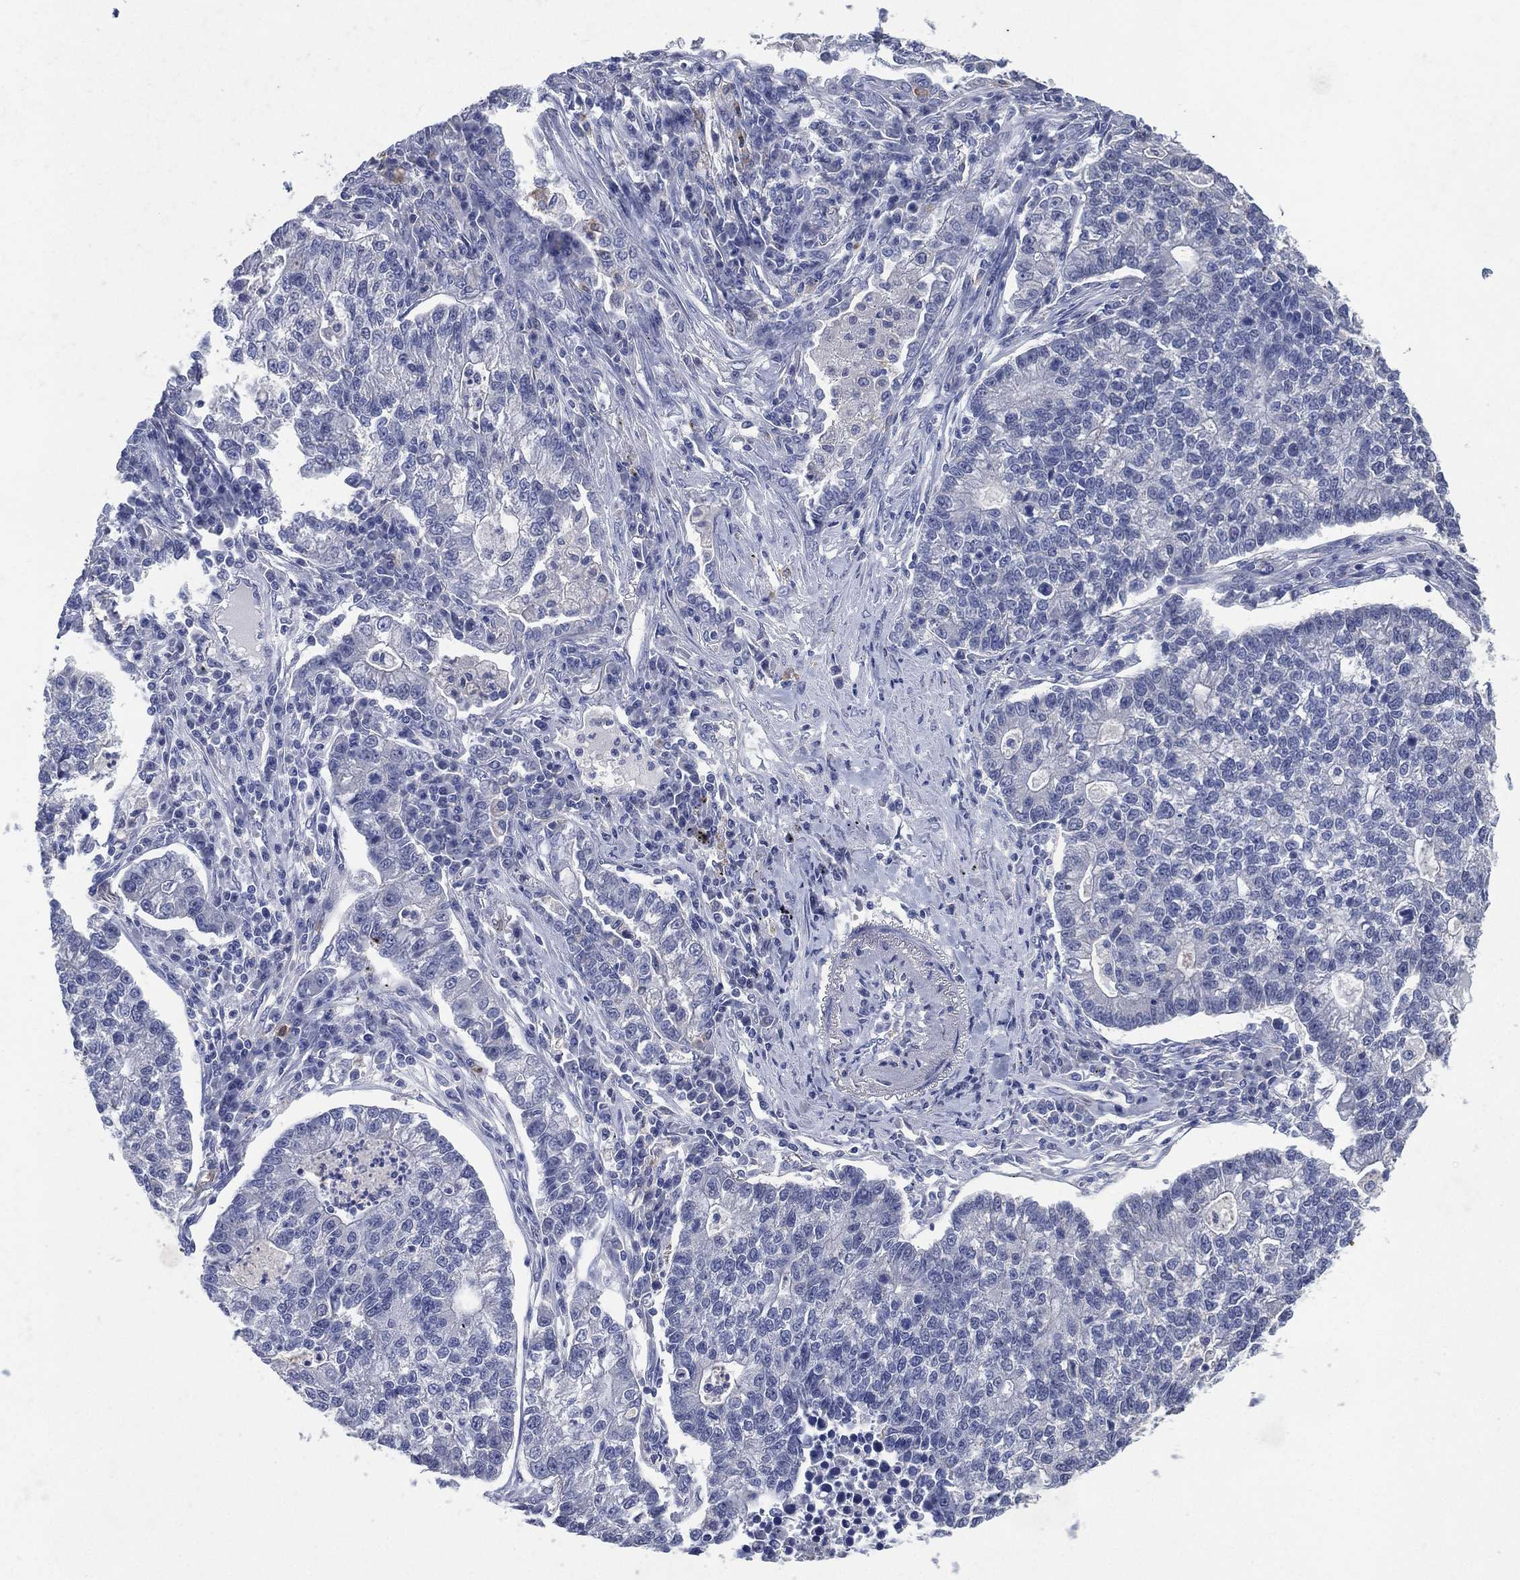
{"staining": {"intensity": "negative", "quantity": "none", "location": "none"}, "tissue": "lung cancer", "cell_type": "Tumor cells", "image_type": "cancer", "snomed": [{"axis": "morphology", "description": "Adenocarcinoma, NOS"}, {"axis": "topography", "description": "Lung"}], "caption": "Immunohistochemistry (IHC) micrograph of lung cancer stained for a protein (brown), which exhibits no positivity in tumor cells.", "gene": "FSCN2", "patient": {"sex": "male", "age": 57}}